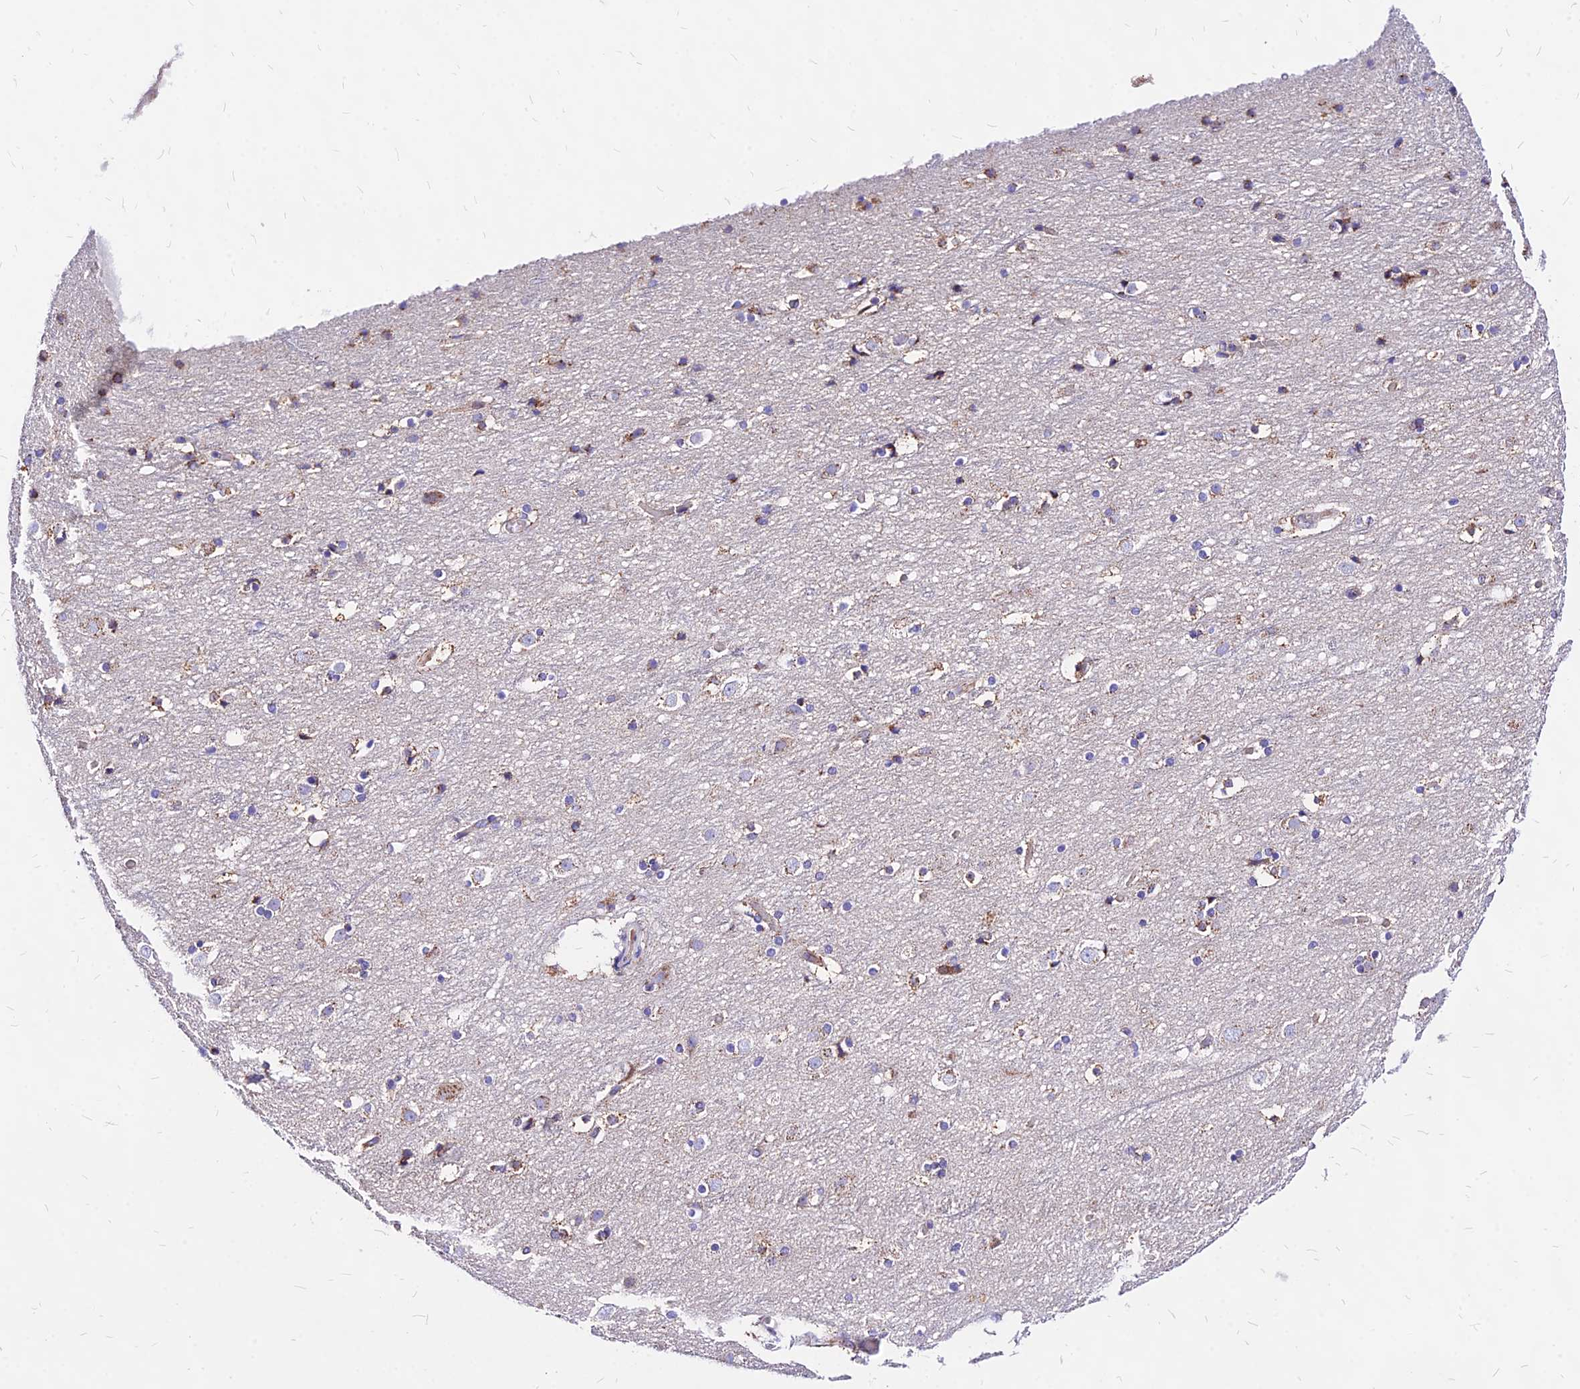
{"staining": {"intensity": "negative", "quantity": "none", "location": "none"}, "tissue": "cerebral cortex", "cell_type": "Endothelial cells", "image_type": "normal", "snomed": [{"axis": "morphology", "description": "Normal tissue, NOS"}, {"axis": "topography", "description": "Cerebral cortex"}], "caption": "Endothelial cells are negative for protein expression in normal human cerebral cortex. (DAB (3,3'-diaminobenzidine) immunohistochemistry with hematoxylin counter stain).", "gene": "MRPL3", "patient": {"sex": "male", "age": 45}}